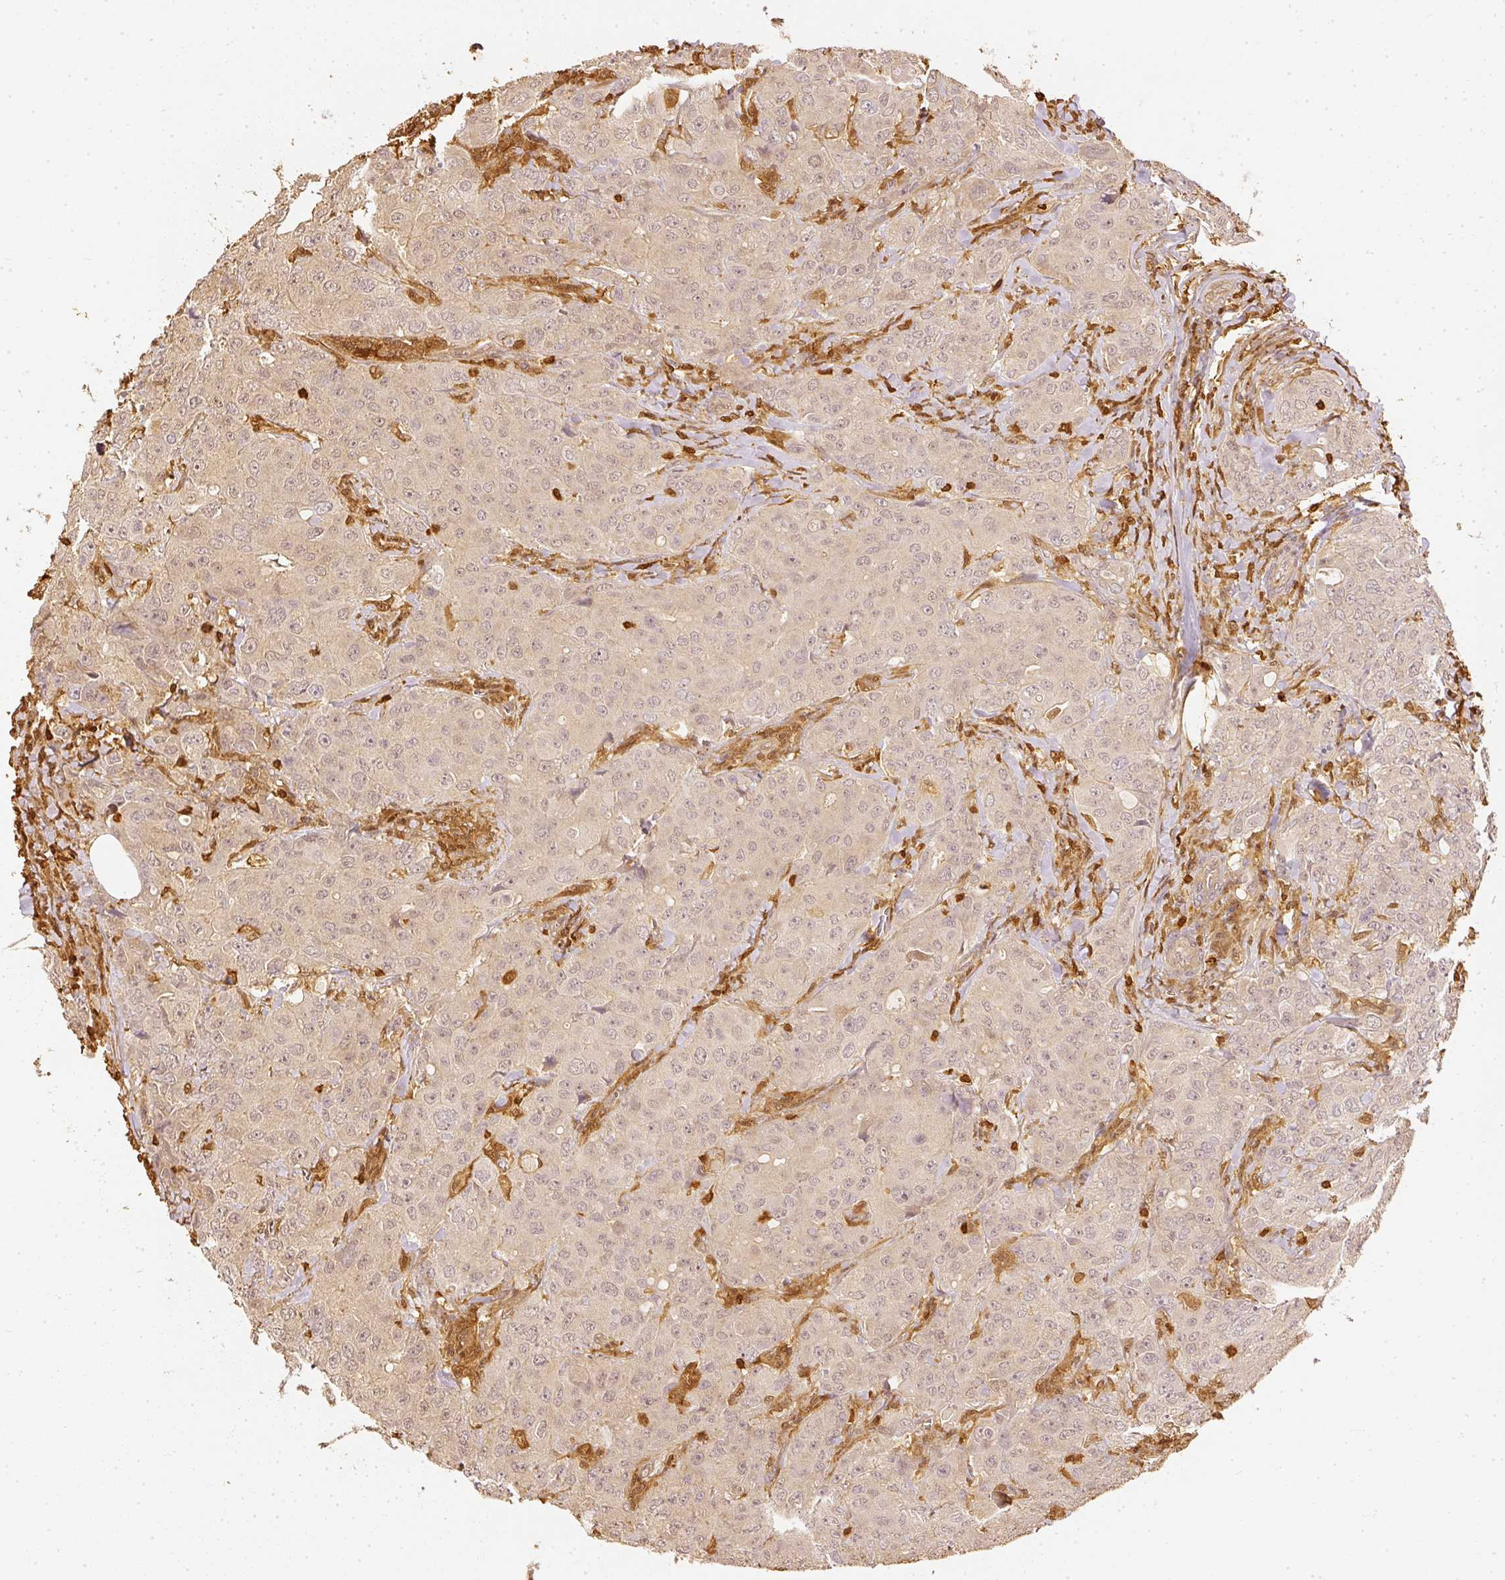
{"staining": {"intensity": "weak", "quantity": "<25%", "location": "cytoplasmic/membranous"}, "tissue": "breast cancer", "cell_type": "Tumor cells", "image_type": "cancer", "snomed": [{"axis": "morphology", "description": "Duct carcinoma"}, {"axis": "topography", "description": "Breast"}], "caption": "High magnification brightfield microscopy of breast cancer stained with DAB (3,3'-diaminobenzidine) (brown) and counterstained with hematoxylin (blue): tumor cells show no significant positivity.", "gene": "PFN1", "patient": {"sex": "female", "age": 43}}